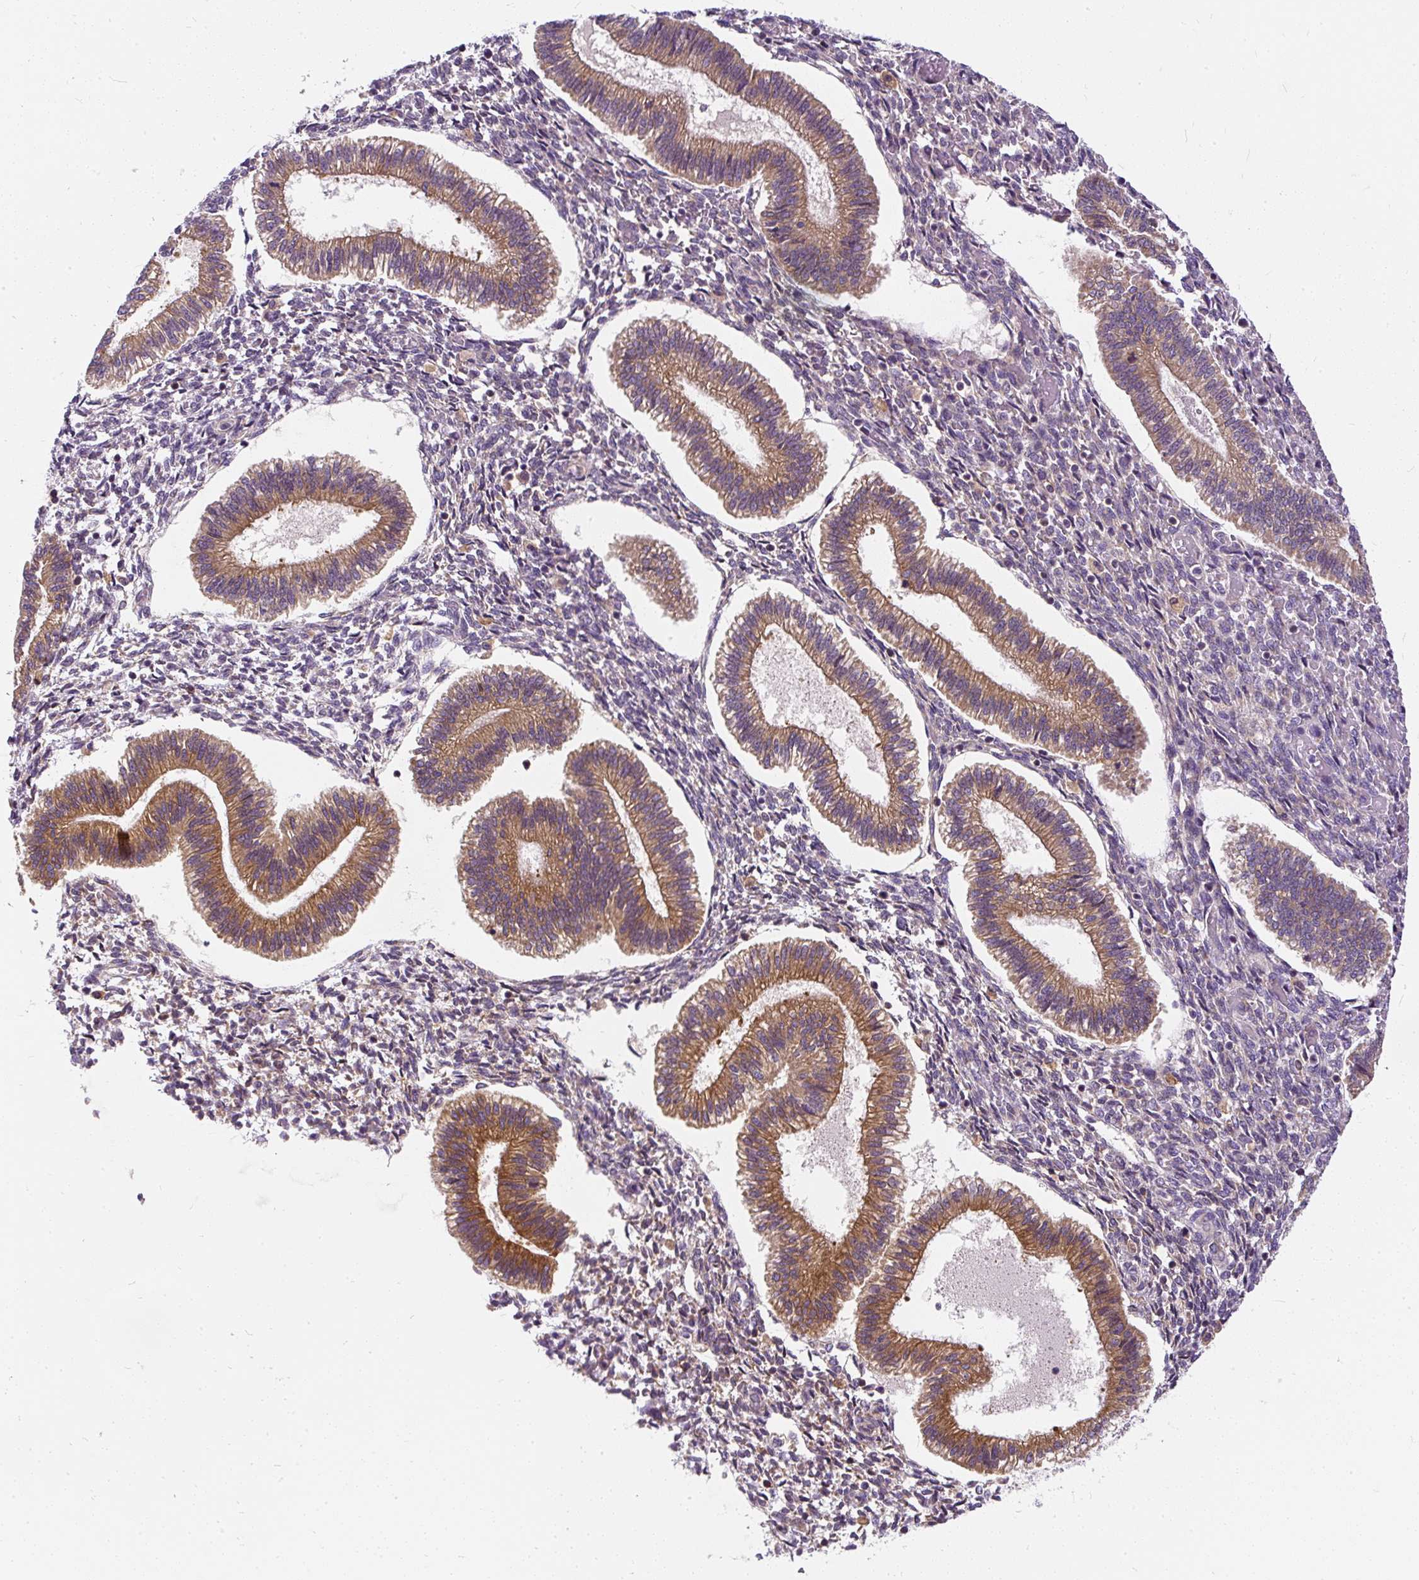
{"staining": {"intensity": "weak", "quantity": "25%-75%", "location": "cytoplasmic/membranous"}, "tissue": "endometrium", "cell_type": "Cells in endometrial stroma", "image_type": "normal", "snomed": [{"axis": "morphology", "description": "Normal tissue, NOS"}, {"axis": "topography", "description": "Endometrium"}], "caption": "DAB immunohistochemical staining of unremarkable human endometrium demonstrates weak cytoplasmic/membranous protein positivity in approximately 25%-75% of cells in endometrial stroma. (DAB (3,3'-diaminobenzidine) IHC, brown staining for protein, blue staining for nuclei).", "gene": "CYP20A1", "patient": {"sex": "female", "age": 25}}